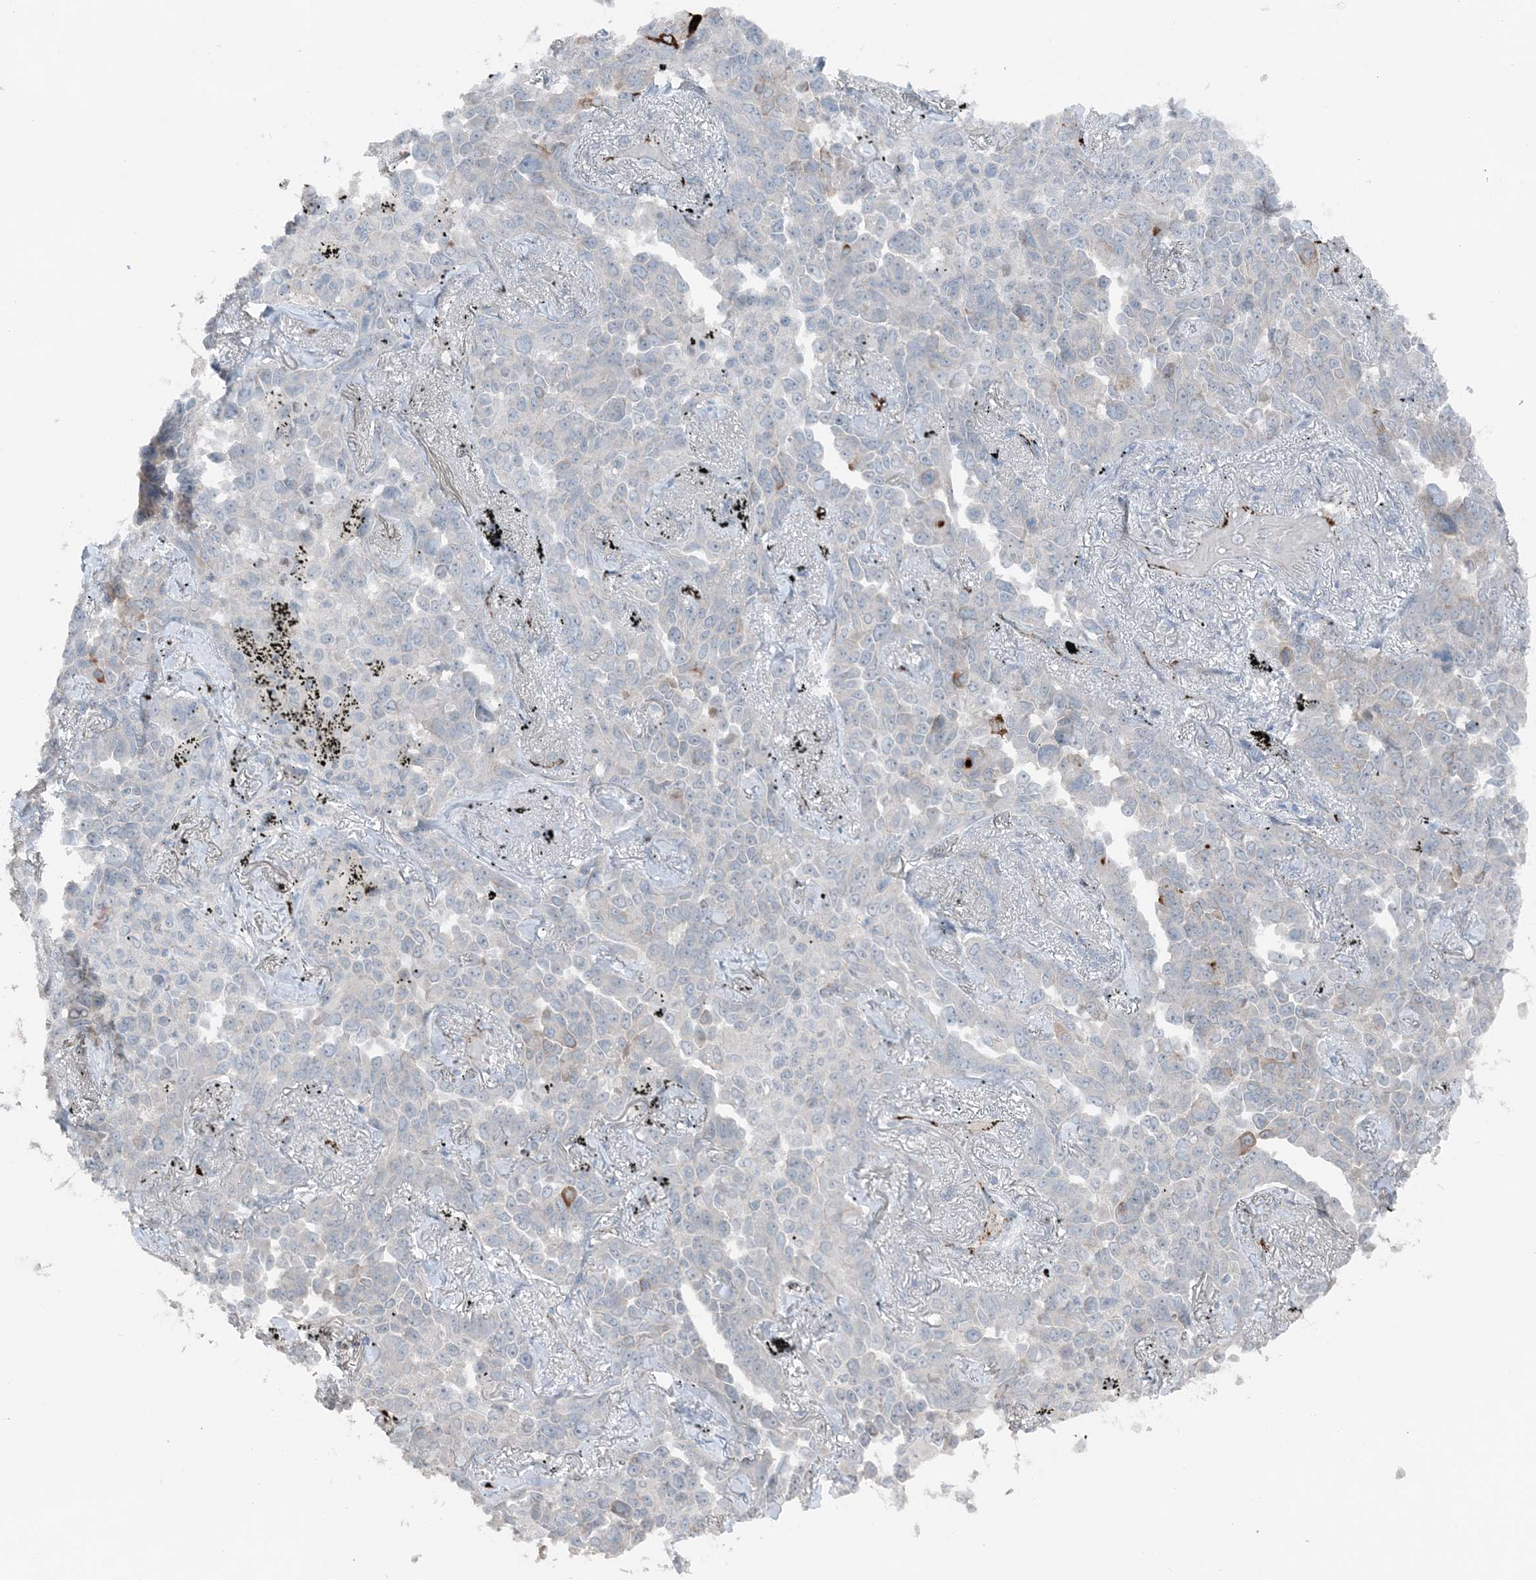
{"staining": {"intensity": "negative", "quantity": "none", "location": "none"}, "tissue": "lung cancer", "cell_type": "Tumor cells", "image_type": "cancer", "snomed": [{"axis": "morphology", "description": "Adenocarcinoma, NOS"}, {"axis": "topography", "description": "Lung"}], "caption": "Lung cancer stained for a protein using immunohistochemistry demonstrates no expression tumor cells.", "gene": "ELOVL7", "patient": {"sex": "female", "age": 67}}